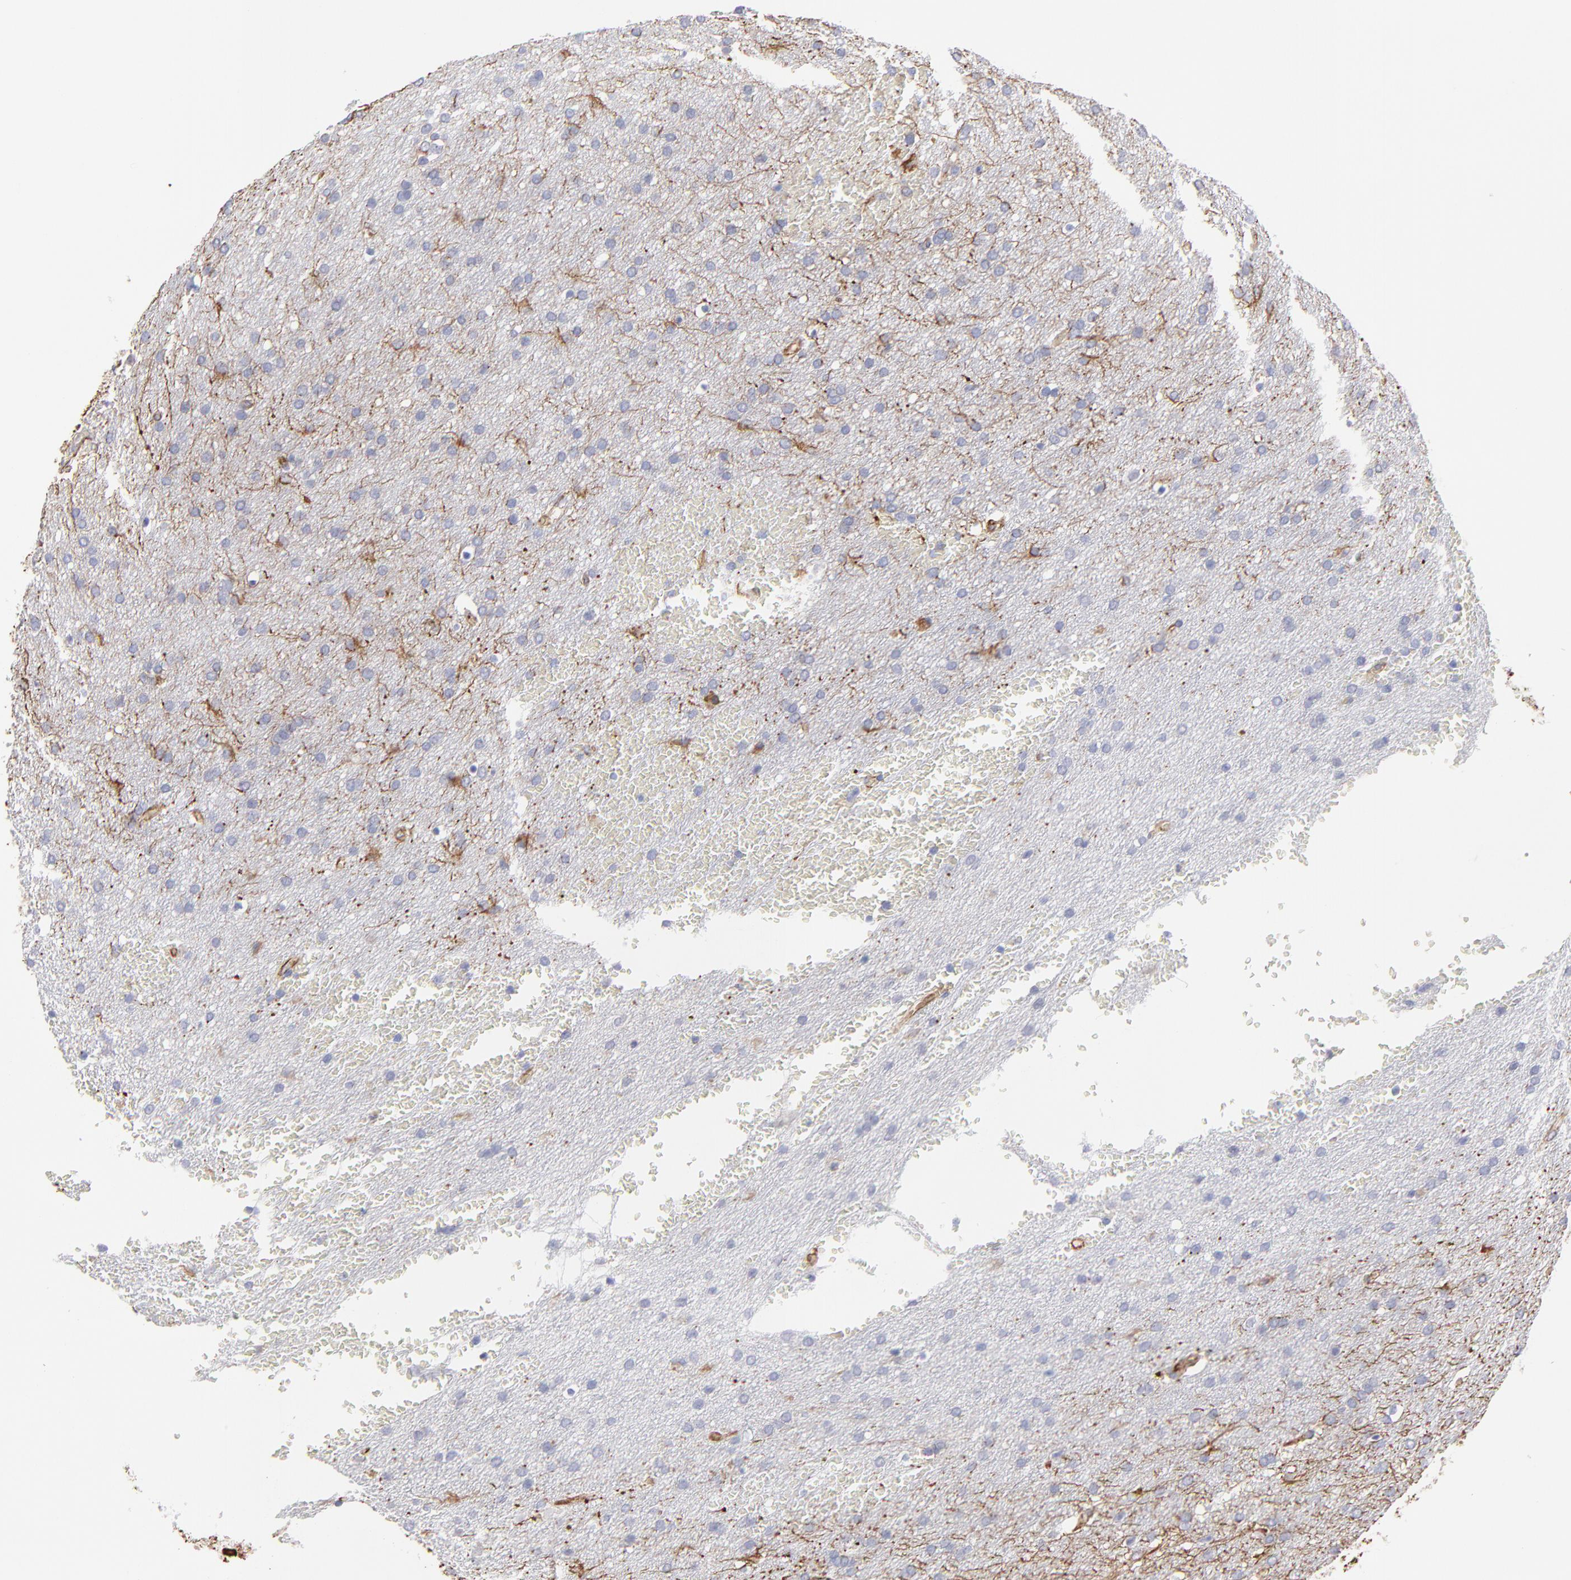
{"staining": {"intensity": "moderate", "quantity": "25%-75%", "location": "cytoplasmic/membranous"}, "tissue": "glioma", "cell_type": "Tumor cells", "image_type": "cancer", "snomed": [{"axis": "morphology", "description": "Glioma, malignant, Low grade"}, {"axis": "topography", "description": "Brain"}], "caption": "Immunohistochemistry of human malignant glioma (low-grade) shows medium levels of moderate cytoplasmic/membranous positivity in about 25%-75% of tumor cells. (IHC, brightfield microscopy, high magnification).", "gene": "COX8C", "patient": {"sex": "female", "age": 32}}